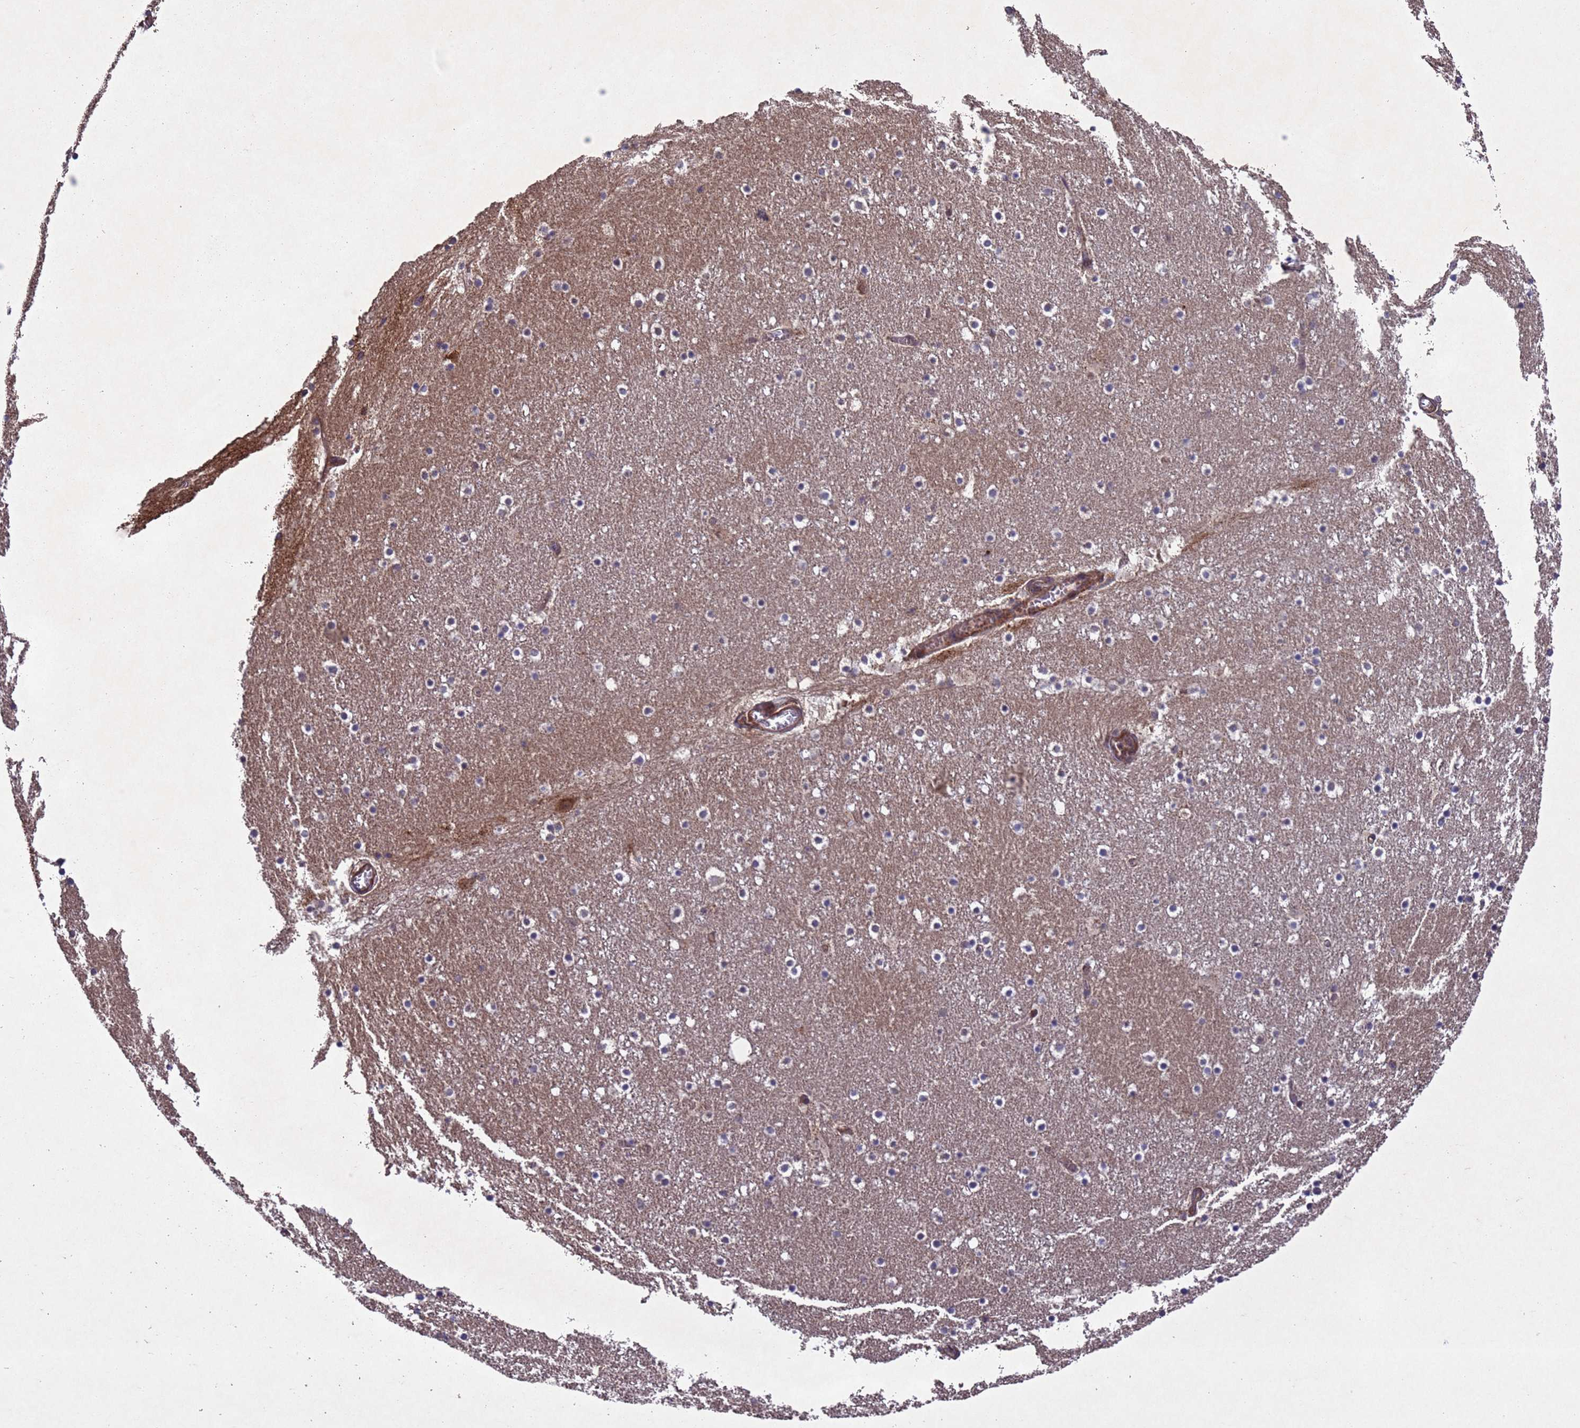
{"staining": {"intensity": "strong", "quantity": "25%-75%", "location": "cytoplasmic/membranous"}, "tissue": "caudate", "cell_type": "Glial cells", "image_type": "normal", "snomed": [{"axis": "morphology", "description": "Normal tissue, NOS"}, {"axis": "topography", "description": "Lateral ventricle wall"}], "caption": "High-power microscopy captured an IHC photomicrograph of normal caudate, revealing strong cytoplasmic/membranous expression in about 25%-75% of glial cells.", "gene": "TBK1", "patient": {"sex": "male", "age": 45}}